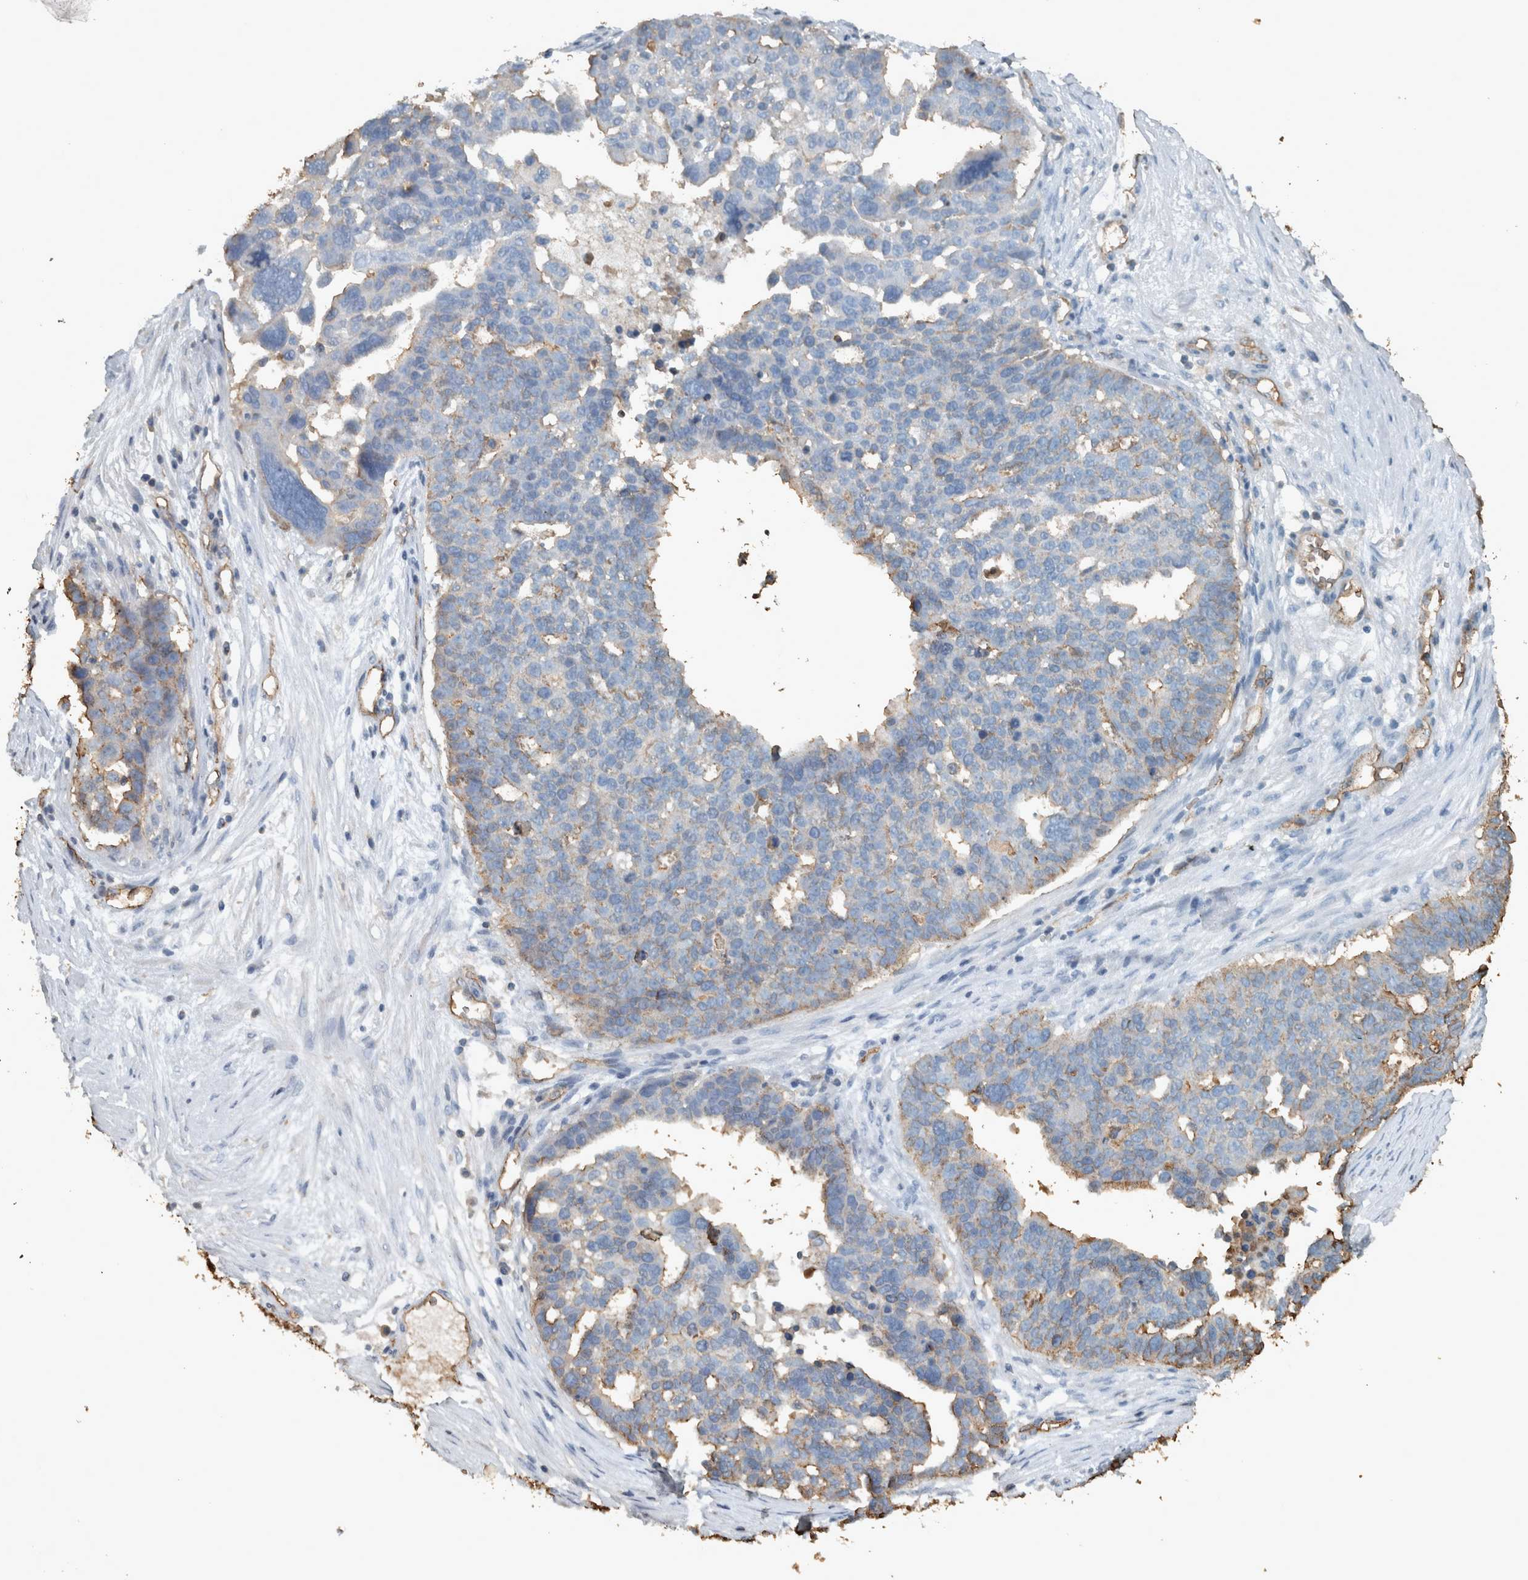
{"staining": {"intensity": "weak", "quantity": "<25%", "location": "cytoplasmic/membranous"}, "tissue": "ovarian cancer", "cell_type": "Tumor cells", "image_type": "cancer", "snomed": [{"axis": "morphology", "description": "Cystadenocarcinoma, serous, NOS"}, {"axis": "topography", "description": "Ovary"}], "caption": "Immunohistochemical staining of human ovarian cancer reveals no significant staining in tumor cells.", "gene": "LBP", "patient": {"sex": "female", "age": 59}}